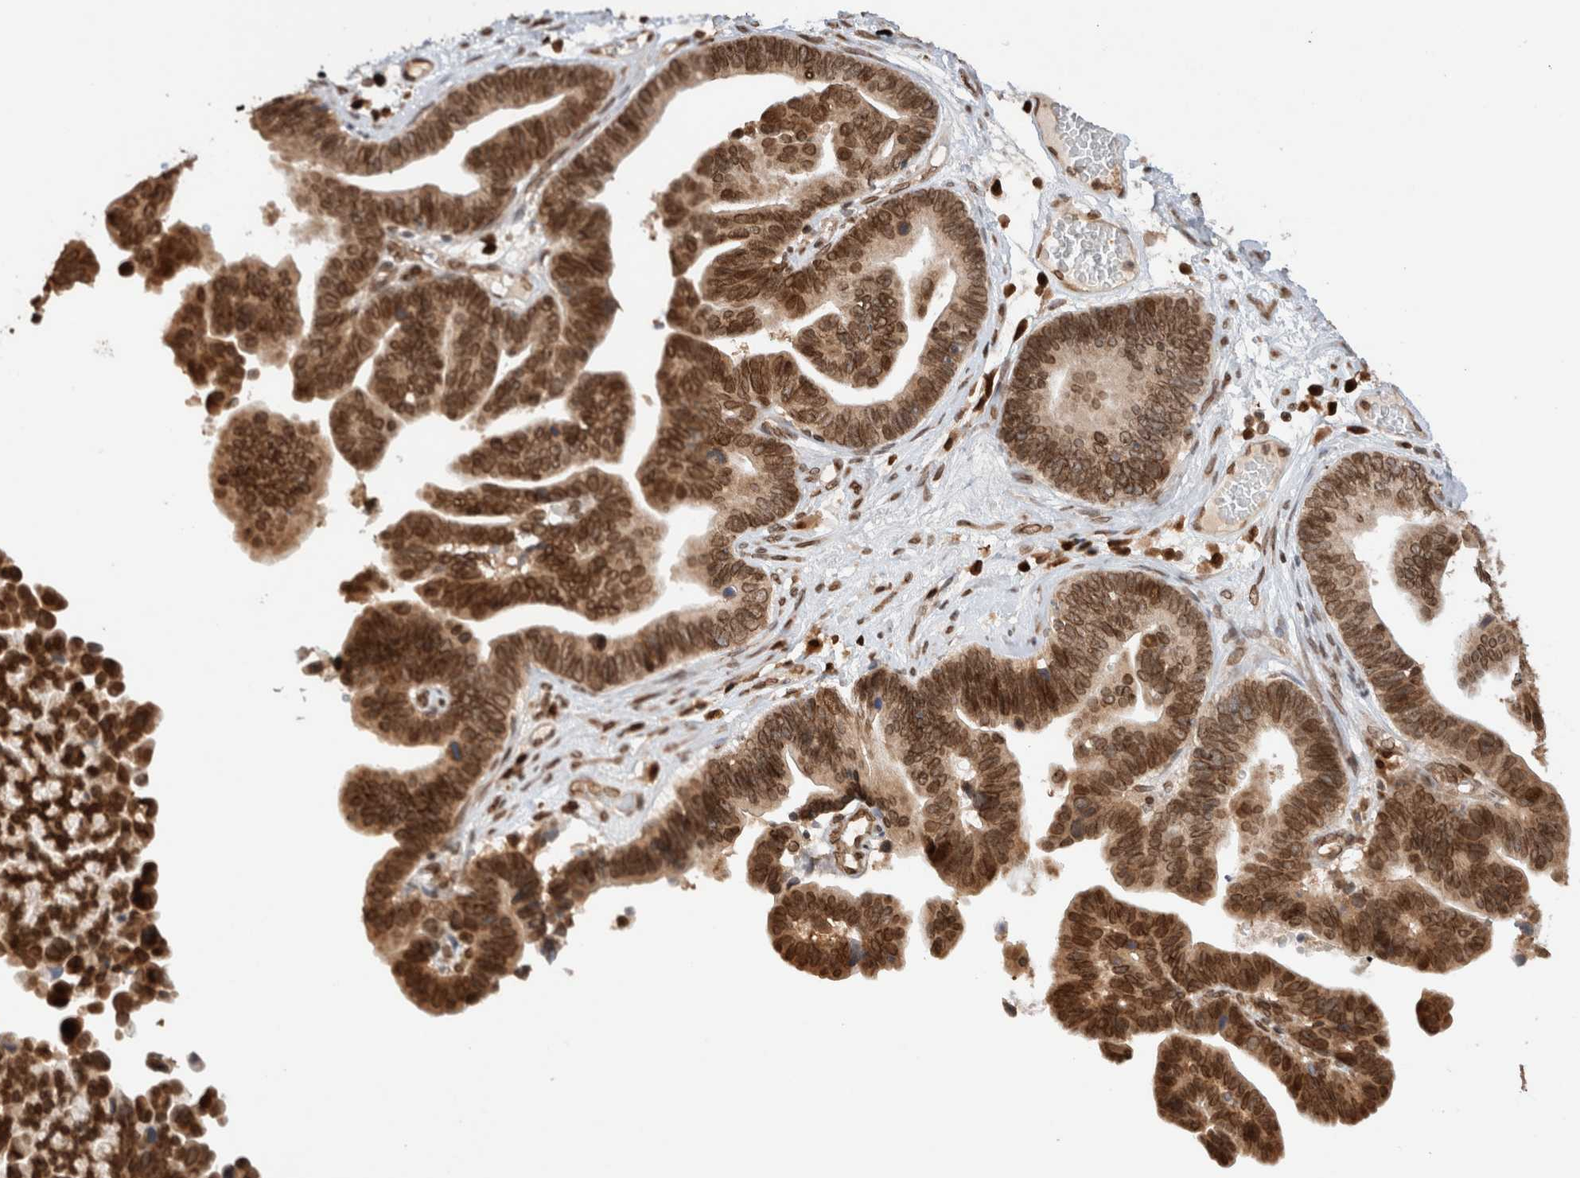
{"staining": {"intensity": "strong", "quantity": ">75%", "location": "cytoplasmic/membranous,nuclear"}, "tissue": "ovarian cancer", "cell_type": "Tumor cells", "image_type": "cancer", "snomed": [{"axis": "morphology", "description": "Cystadenocarcinoma, serous, NOS"}, {"axis": "topography", "description": "Ovary"}], "caption": "Immunohistochemical staining of human ovarian serous cystadenocarcinoma displays high levels of strong cytoplasmic/membranous and nuclear protein staining in approximately >75% of tumor cells.", "gene": "TPR", "patient": {"sex": "female", "age": 56}}